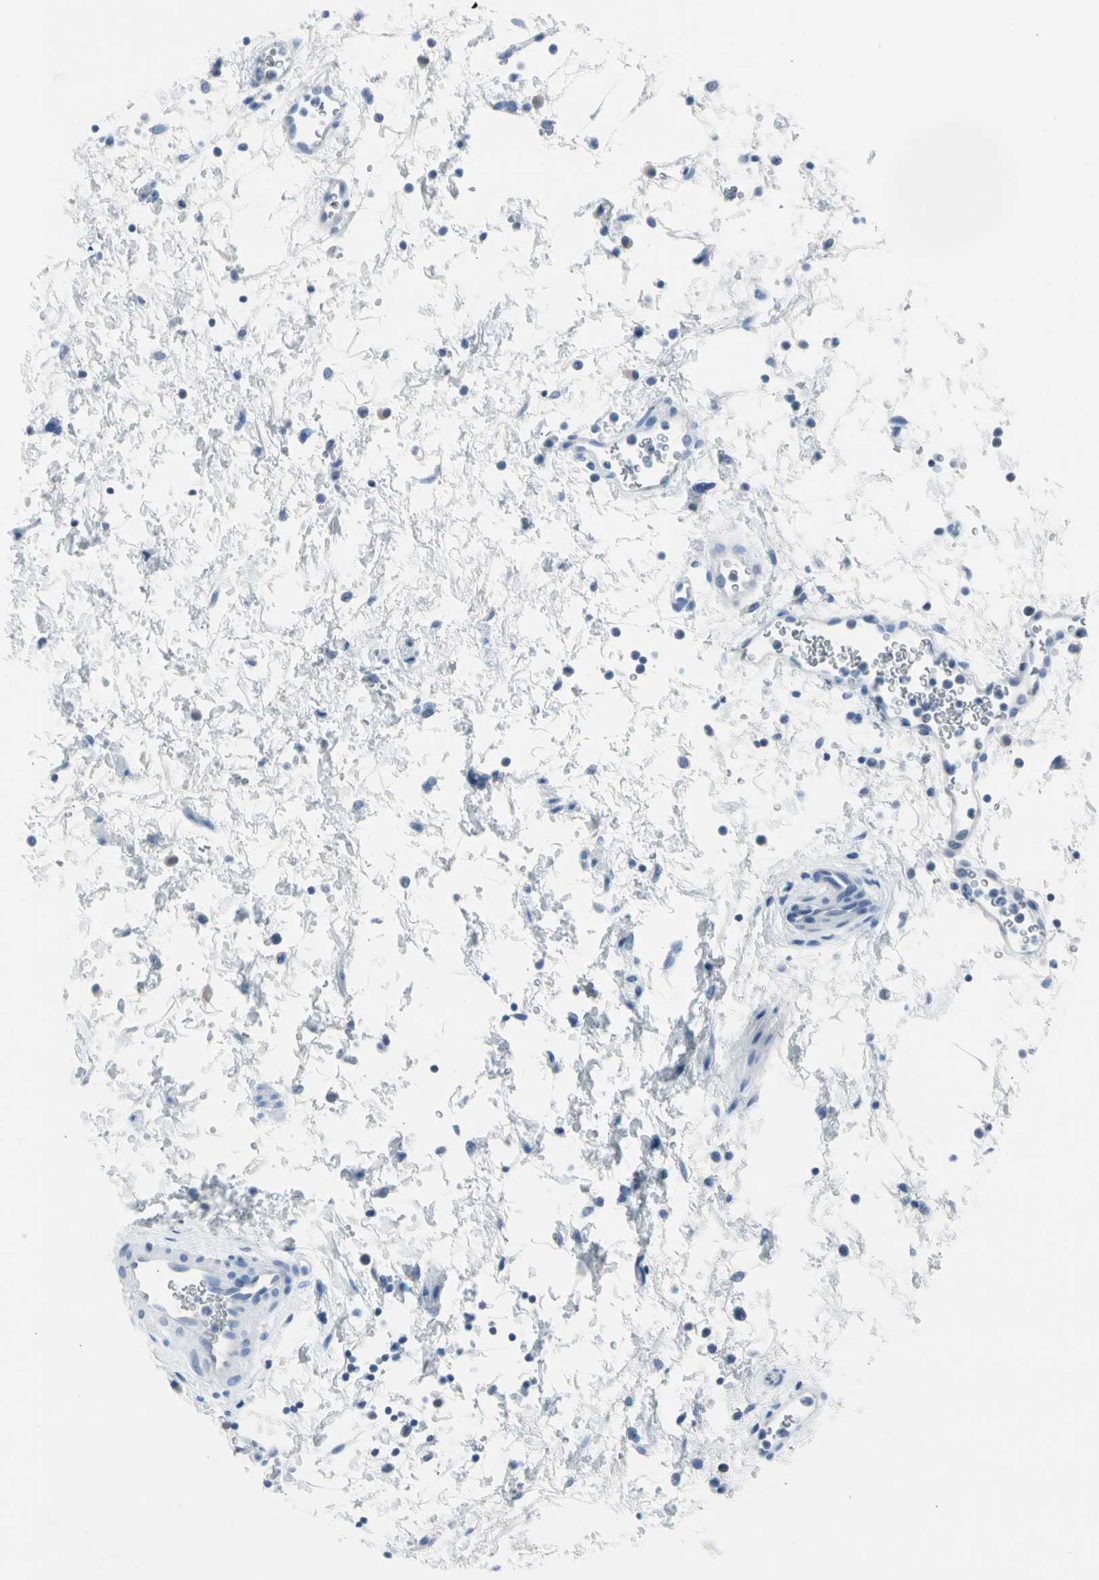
{"staining": {"intensity": "negative", "quantity": "none", "location": "none"}, "tissue": "urinary bladder", "cell_type": "Urothelial cells", "image_type": "normal", "snomed": [{"axis": "morphology", "description": "Normal tissue, NOS"}, {"axis": "morphology", "description": "Dysplasia, NOS"}, {"axis": "topography", "description": "Urinary bladder"}], "caption": "This is an IHC histopathology image of normal human urinary bladder. There is no staining in urothelial cells.", "gene": "TPO", "patient": {"sex": "male", "age": 35}}